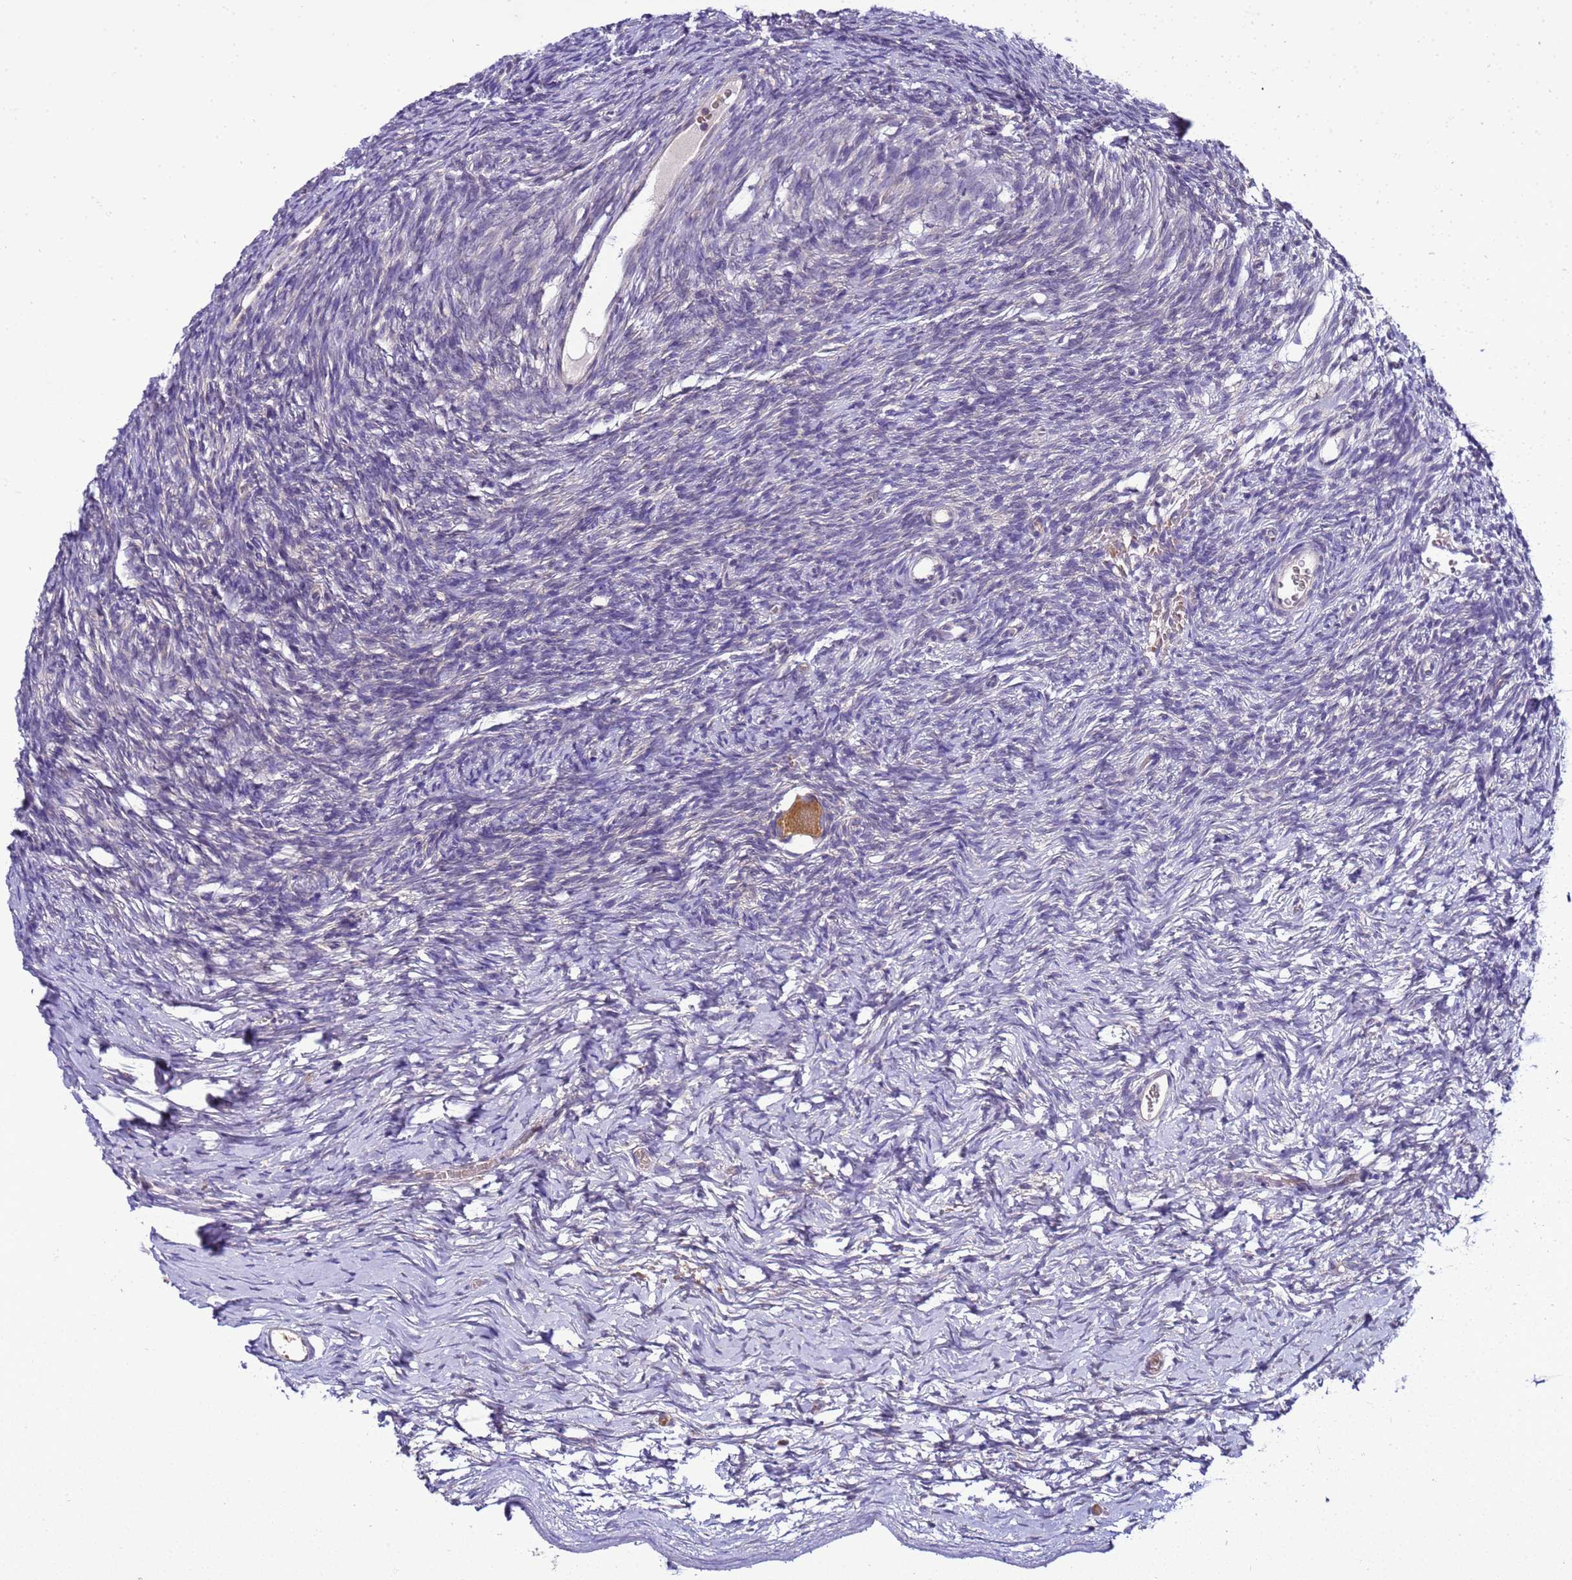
{"staining": {"intensity": "moderate", "quantity": ">75%", "location": "cytoplasmic/membranous"}, "tissue": "ovary", "cell_type": "Follicle cells", "image_type": "normal", "snomed": [{"axis": "morphology", "description": "Normal tissue, NOS"}, {"axis": "topography", "description": "Ovary"}], "caption": "Immunohistochemistry of normal human ovary shows medium levels of moderate cytoplasmic/membranous staining in about >75% of follicle cells. The staining is performed using DAB (3,3'-diaminobenzidine) brown chromogen to label protein expression. The nuclei are counter-stained blue using hematoxylin.", "gene": "DDI2", "patient": {"sex": "female", "age": 39}}